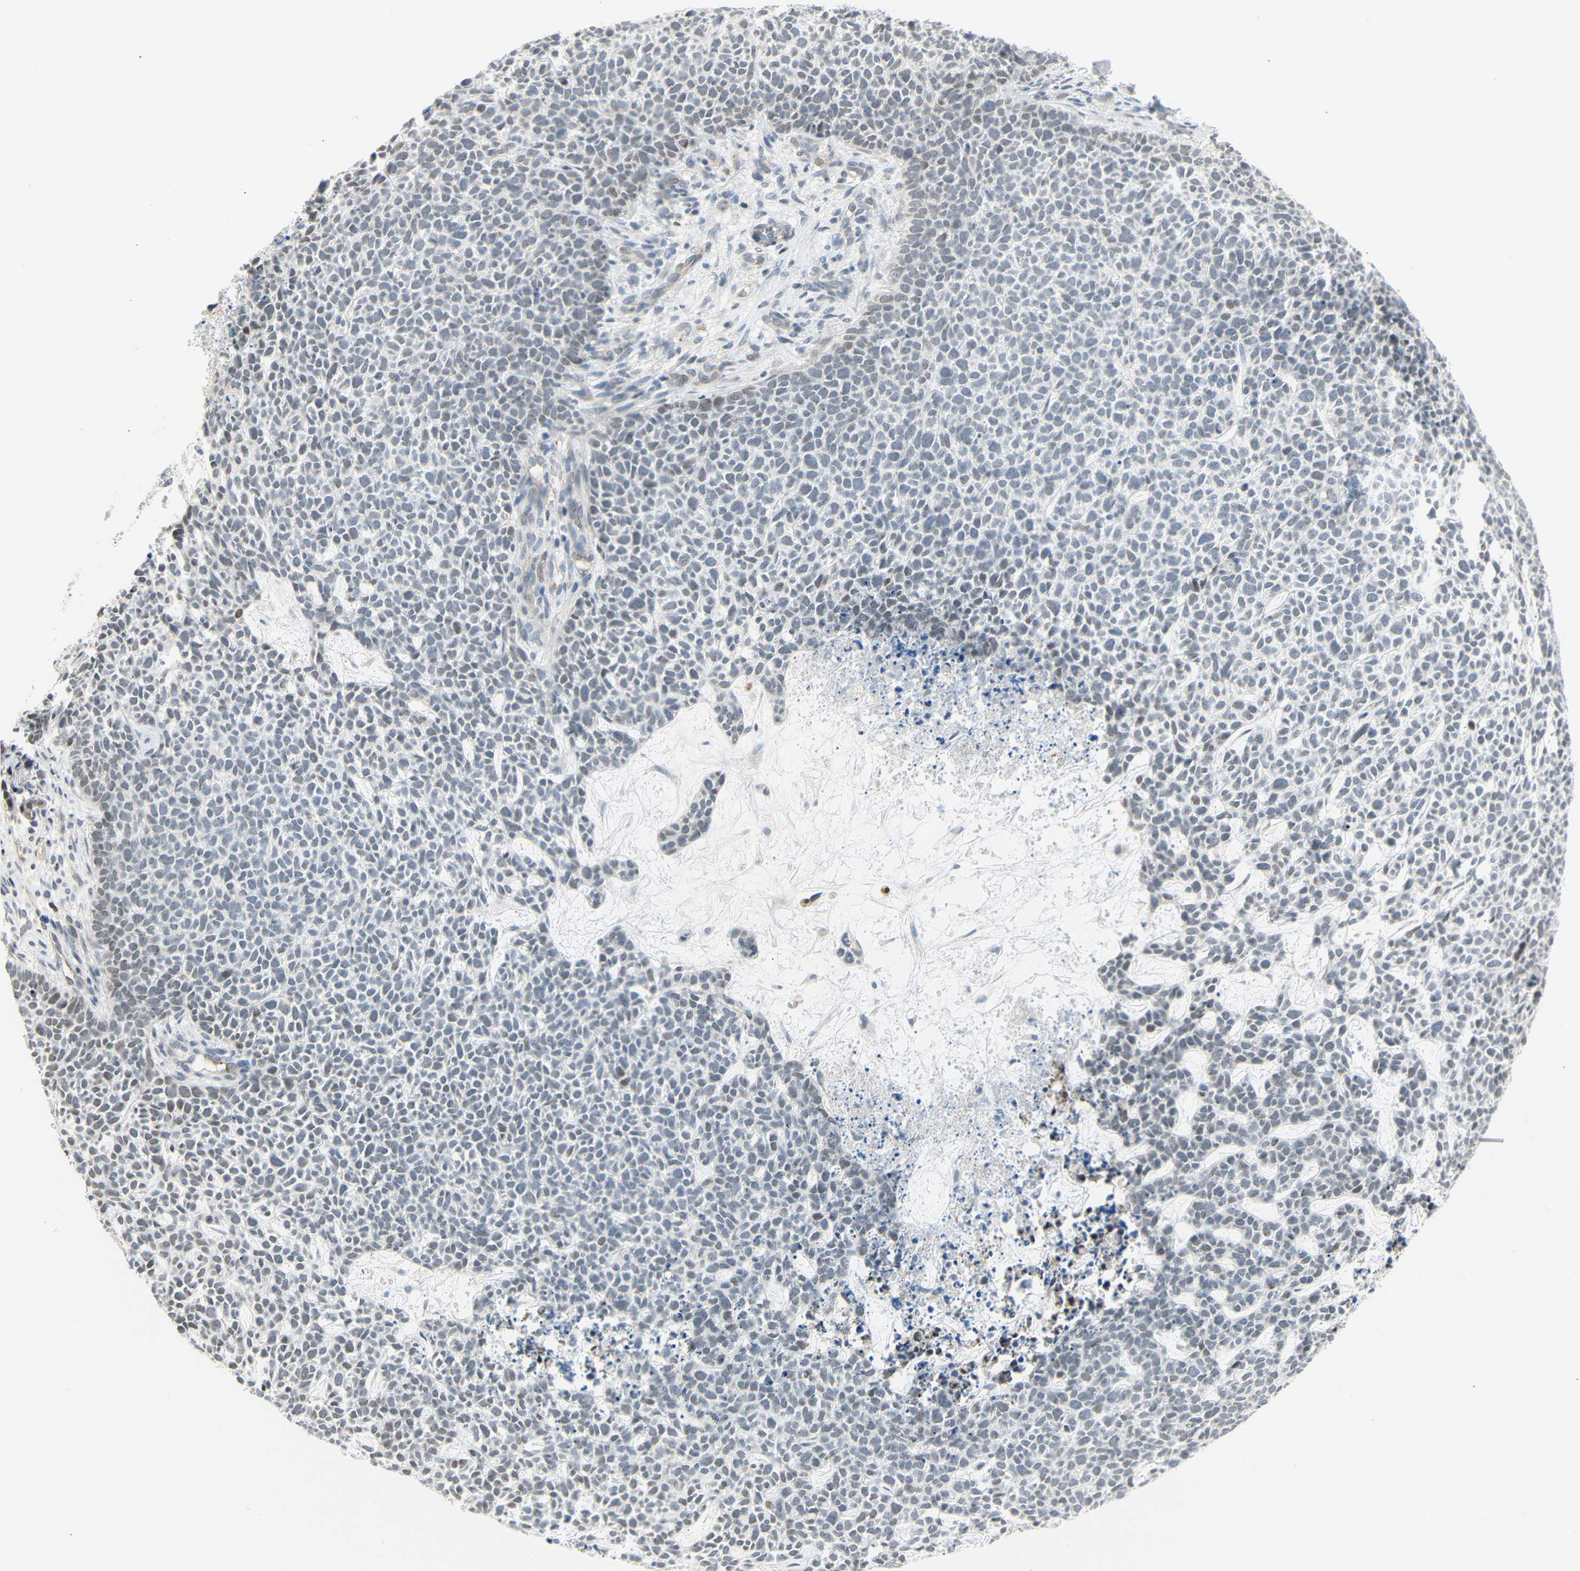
{"staining": {"intensity": "weak", "quantity": "<25%", "location": "nuclear"}, "tissue": "skin cancer", "cell_type": "Tumor cells", "image_type": "cancer", "snomed": [{"axis": "morphology", "description": "Basal cell carcinoma"}, {"axis": "topography", "description": "Skin"}], "caption": "DAB immunohistochemical staining of skin cancer (basal cell carcinoma) shows no significant expression in tumor cells.", "gene": "IMPG2", "patient": {"sex": "female", "age": 84}}